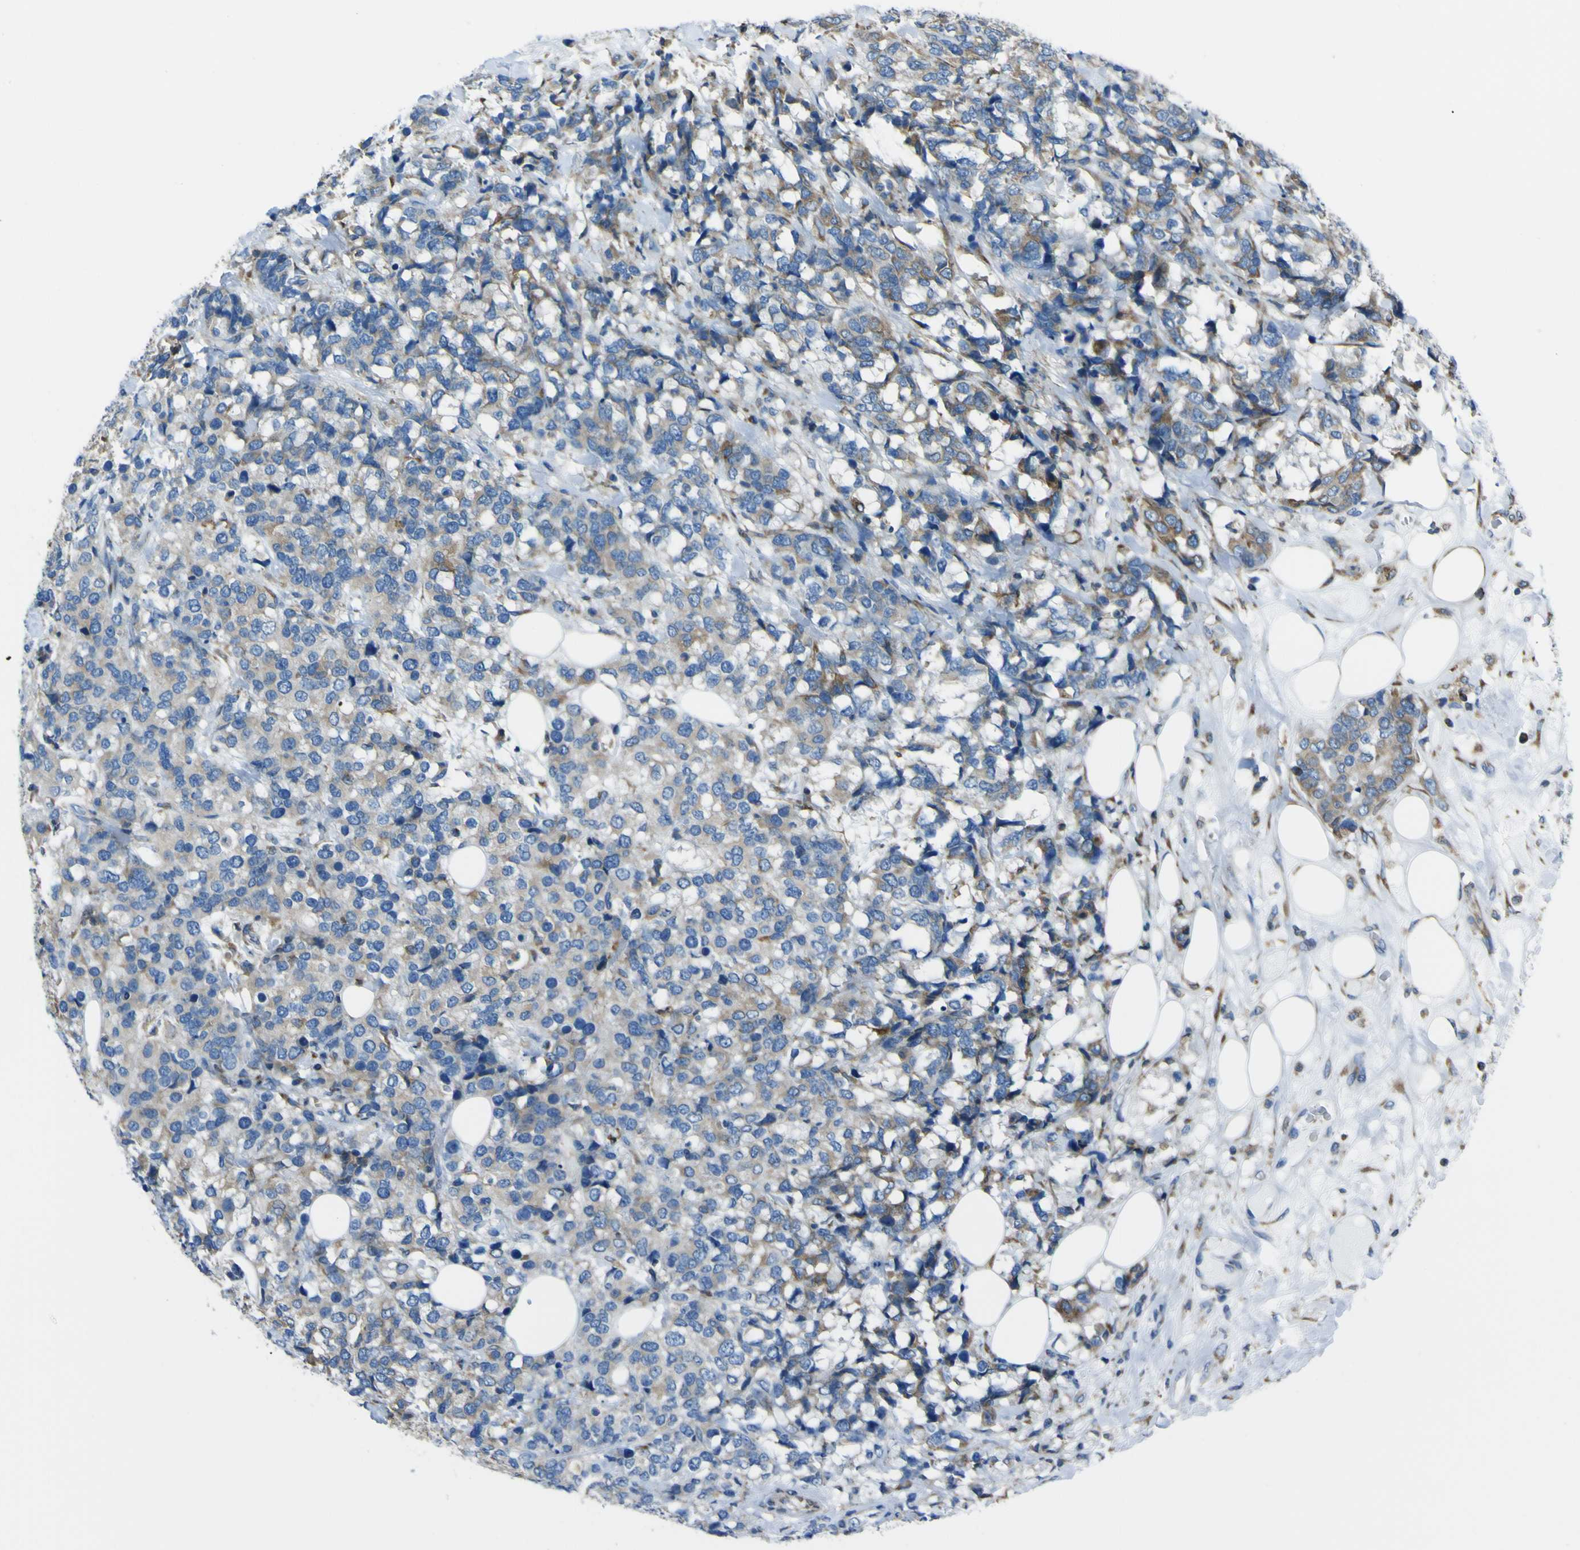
{"staining": {"intensity": "moderate", "quantity": "25%-75%", "location": "cytoplasmic/membranous"}, "tissue": "breast cancer", "cell_type": "Tumor cells", "image_type": "cancer", "snomed": [{"axis": "morphology", "description": "Lobular carcinoma"}, {"axis": "topography", "description": "Breast"}], "caption": "Protein staining reveals moderate cytoplasmic/membranous positivity in about 25%-75% of tumor cells in breast cancer. The staining was performed using DAB (3,3'-diaminobenzidine), with brown indicating positive protein expression. Nuclei are stained blue with hematoxylin.", "gene": "STIM1", "patient": {"sex": "female", "age": 59}}